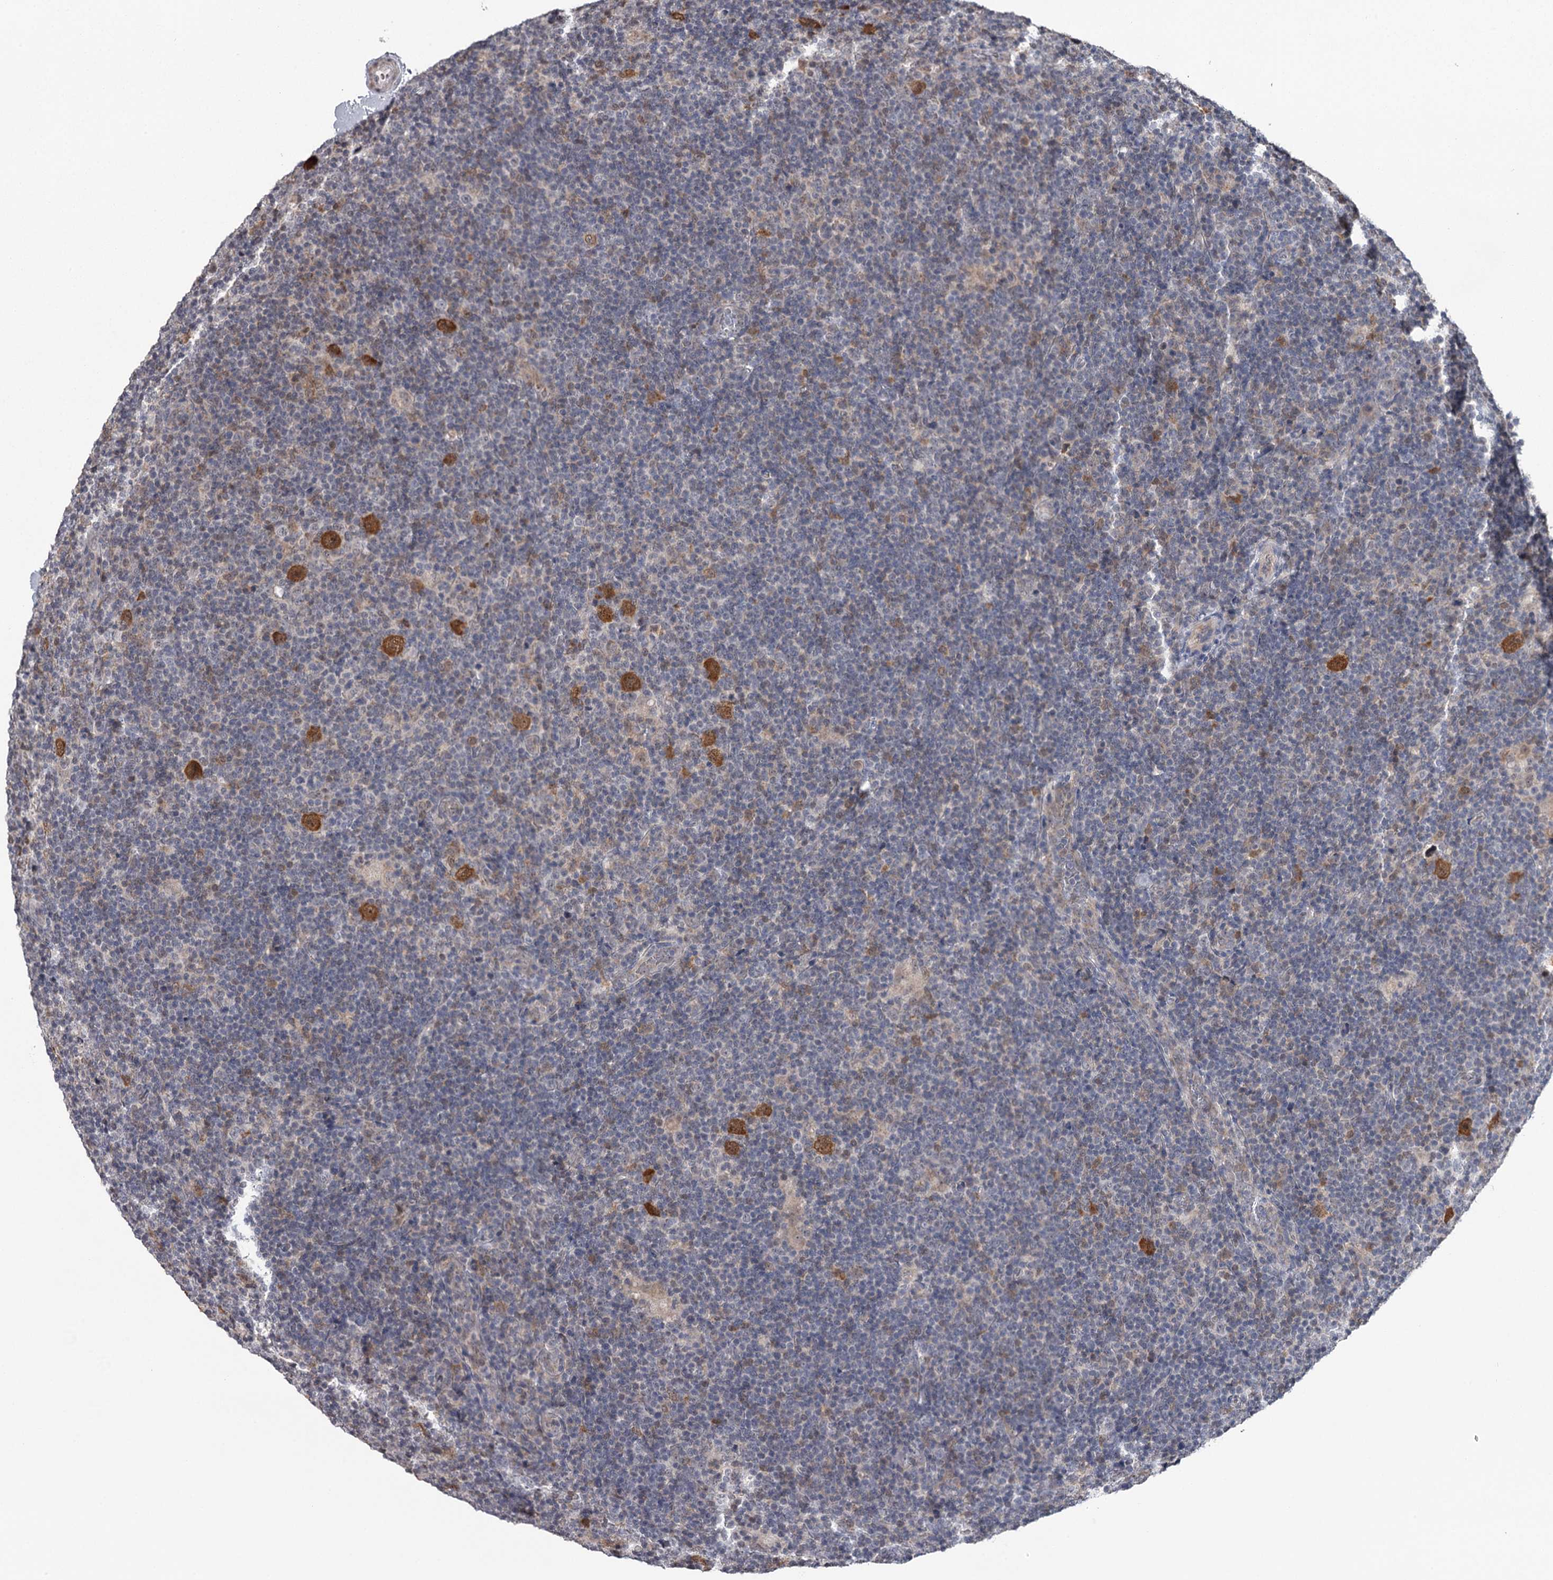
{"staining": {"intensity": "strong", "quantity": ">75%", "location": "cytoplasmic/membranous"}, "tissue": "lymphoma", "cell_type": "Tumor cells", "image_type": "cancer", "snomed": [{"axis": "morphology", "description": "Hodgkin's disease, NOS"}, {"axis": "topography", "description": "Lymph node"}], "caption": "Tumor cells demonstrate high levels of strong cytoplasmic/membranous expression in about >75% of cells in Hodgkin's disease. (DAB IHC with brightfield microscopy, high magnification).", "gene": "GTSF1", "patient": {"sex": "female", "age": 57}}